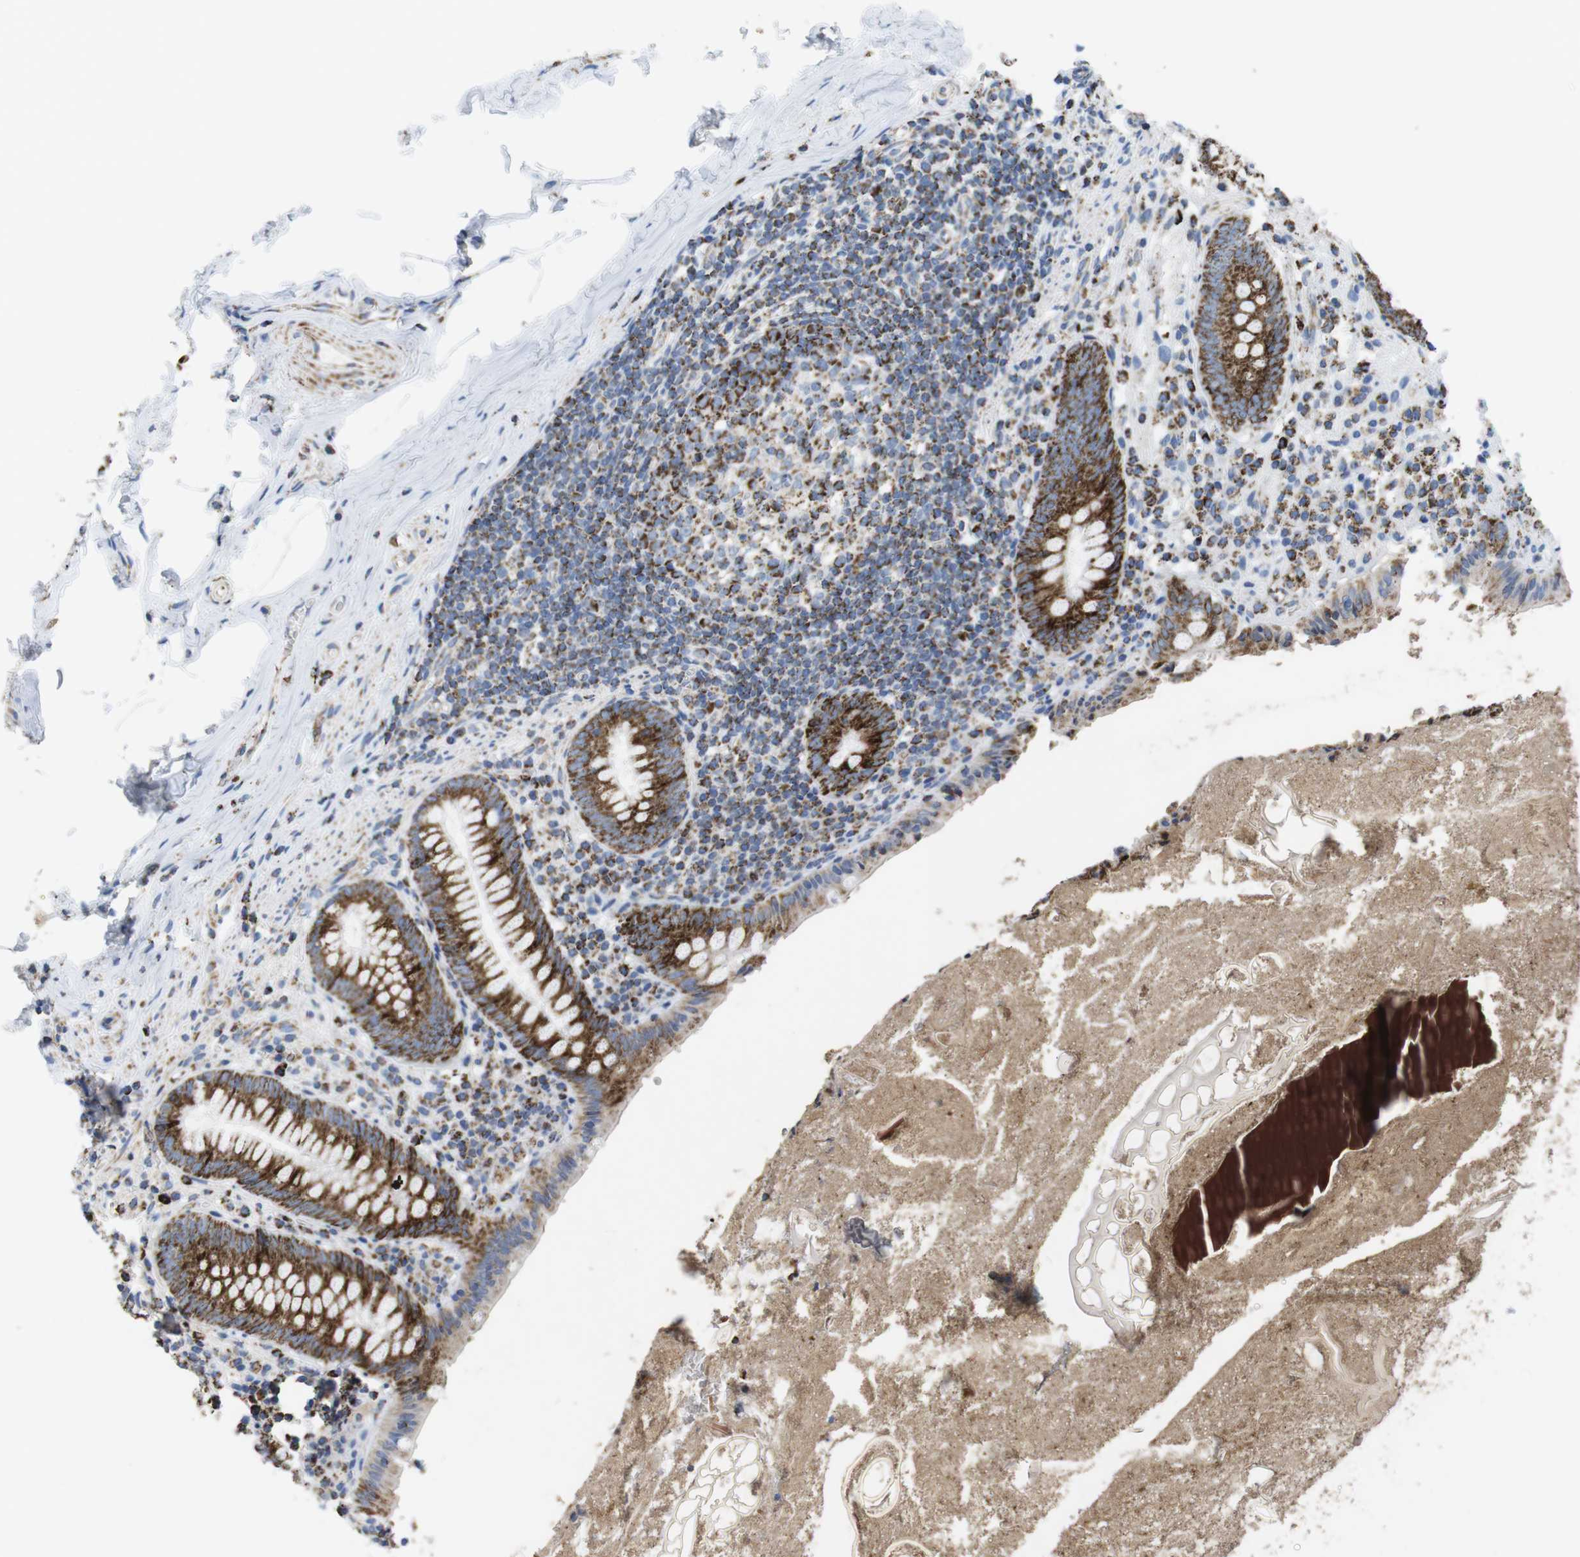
{"staining": {"intensity": "strong", "quantity": ">75%", "location": "cytoplasmic/membranous"}, "tissue": "appendix", "cell_type": "Glandular cells", "image_type": "normal", "snomed": [{"axis": "morphology", "description": "Normal tissue, NOS"}, {"axis": "topography", "description": "Appendix"}], "caption": "A high-resolution image shows IHC staining of benign appendix, which demonstrates strong cytoplasmic/membranous staining in approximately >75% of glandular cells.", "gene": "ATP5PO", "patient": {"sex": "male", "age": 52}}